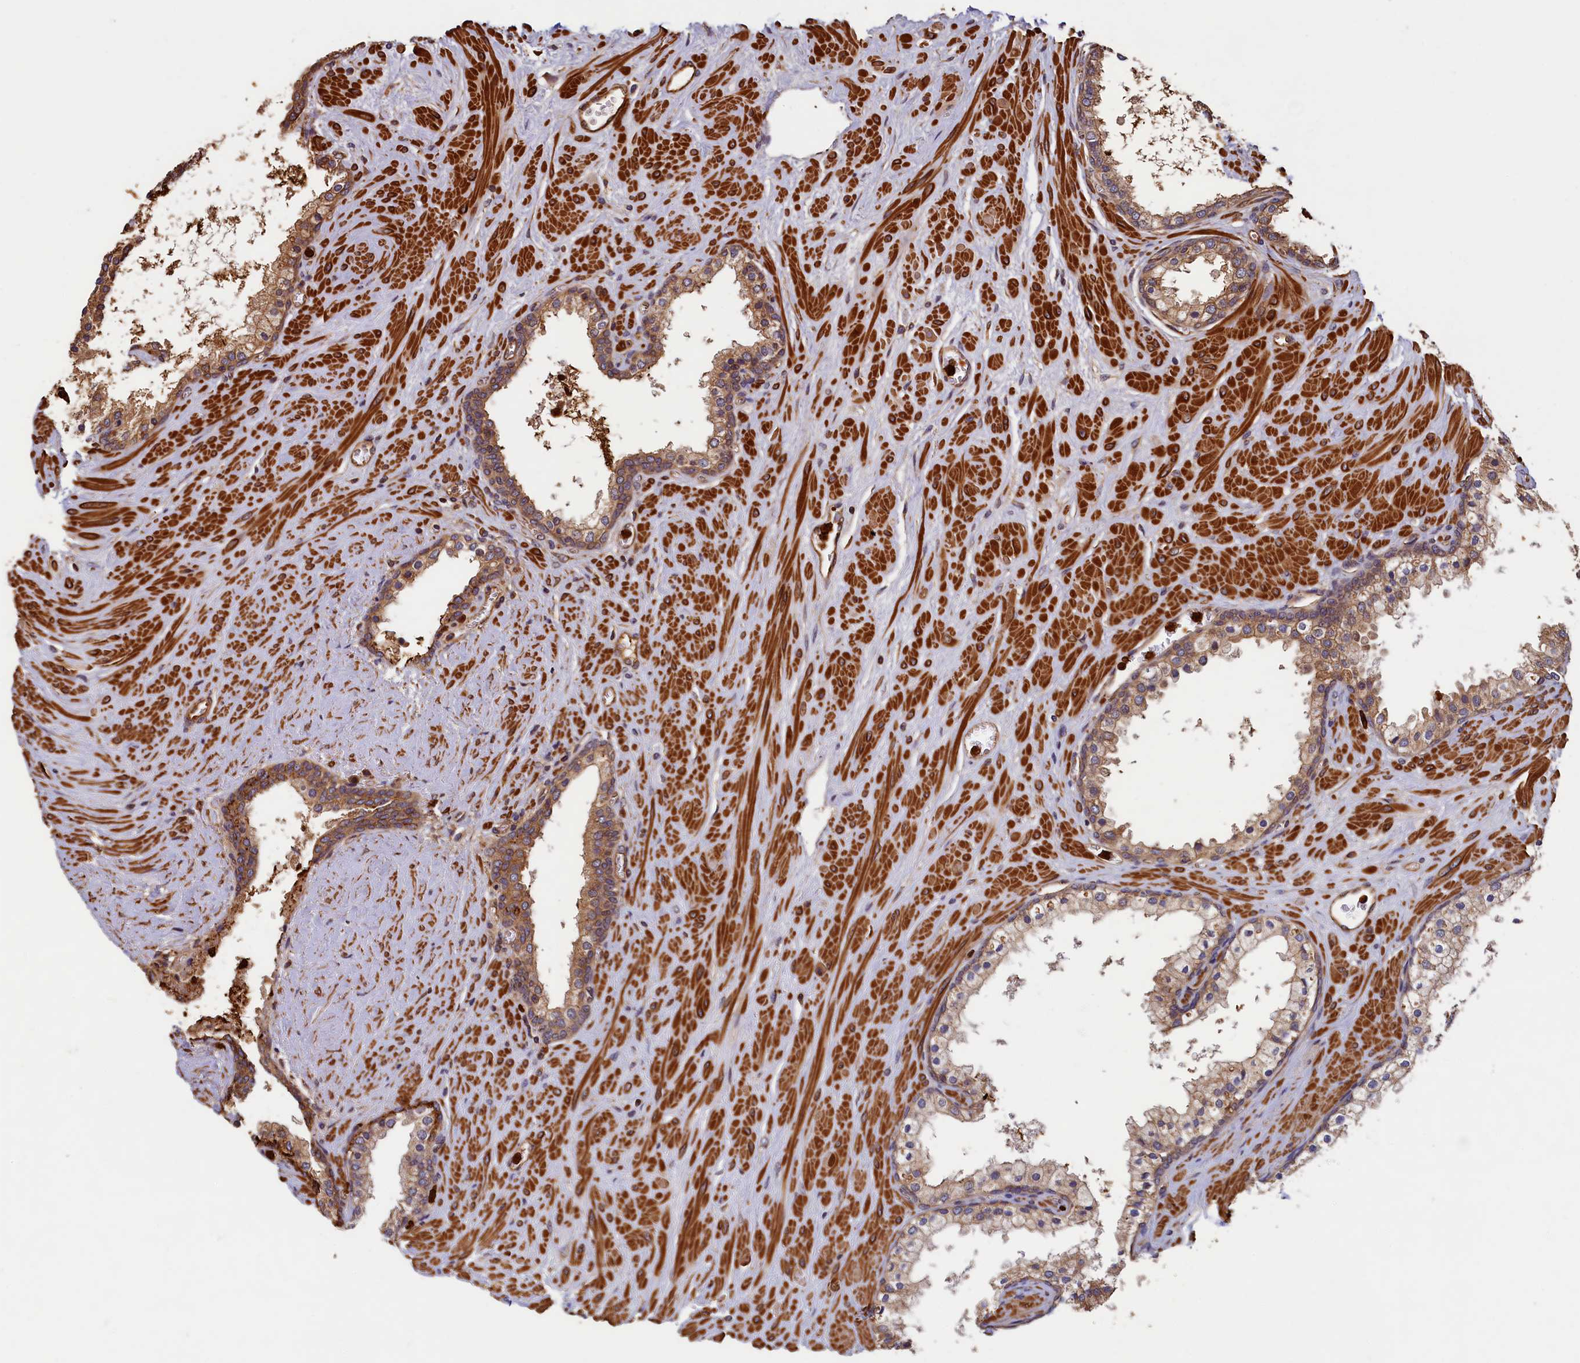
{"staining": {"intensity": "moderate", "quantity": ">75%", "location": "cytoplasmic/membranous"}, "tissue": "prostate cancer", "cell_type": "Tumor cells", "image_type": "cancer", "snomed": [{"axis": "morphology", "description": "Adenocarcinoma, High grade"}, {"axis": "topography", "description": "Prostate"}], "caption": "Tumor cells reveal medium levels of moderate cytoplasmic/membranous positivity in approximately >75% of cells in high-grade adenocarcinoma (prostate).", "gene": "CCDC102B", "patient": {"sex": "male", "age": 64}}